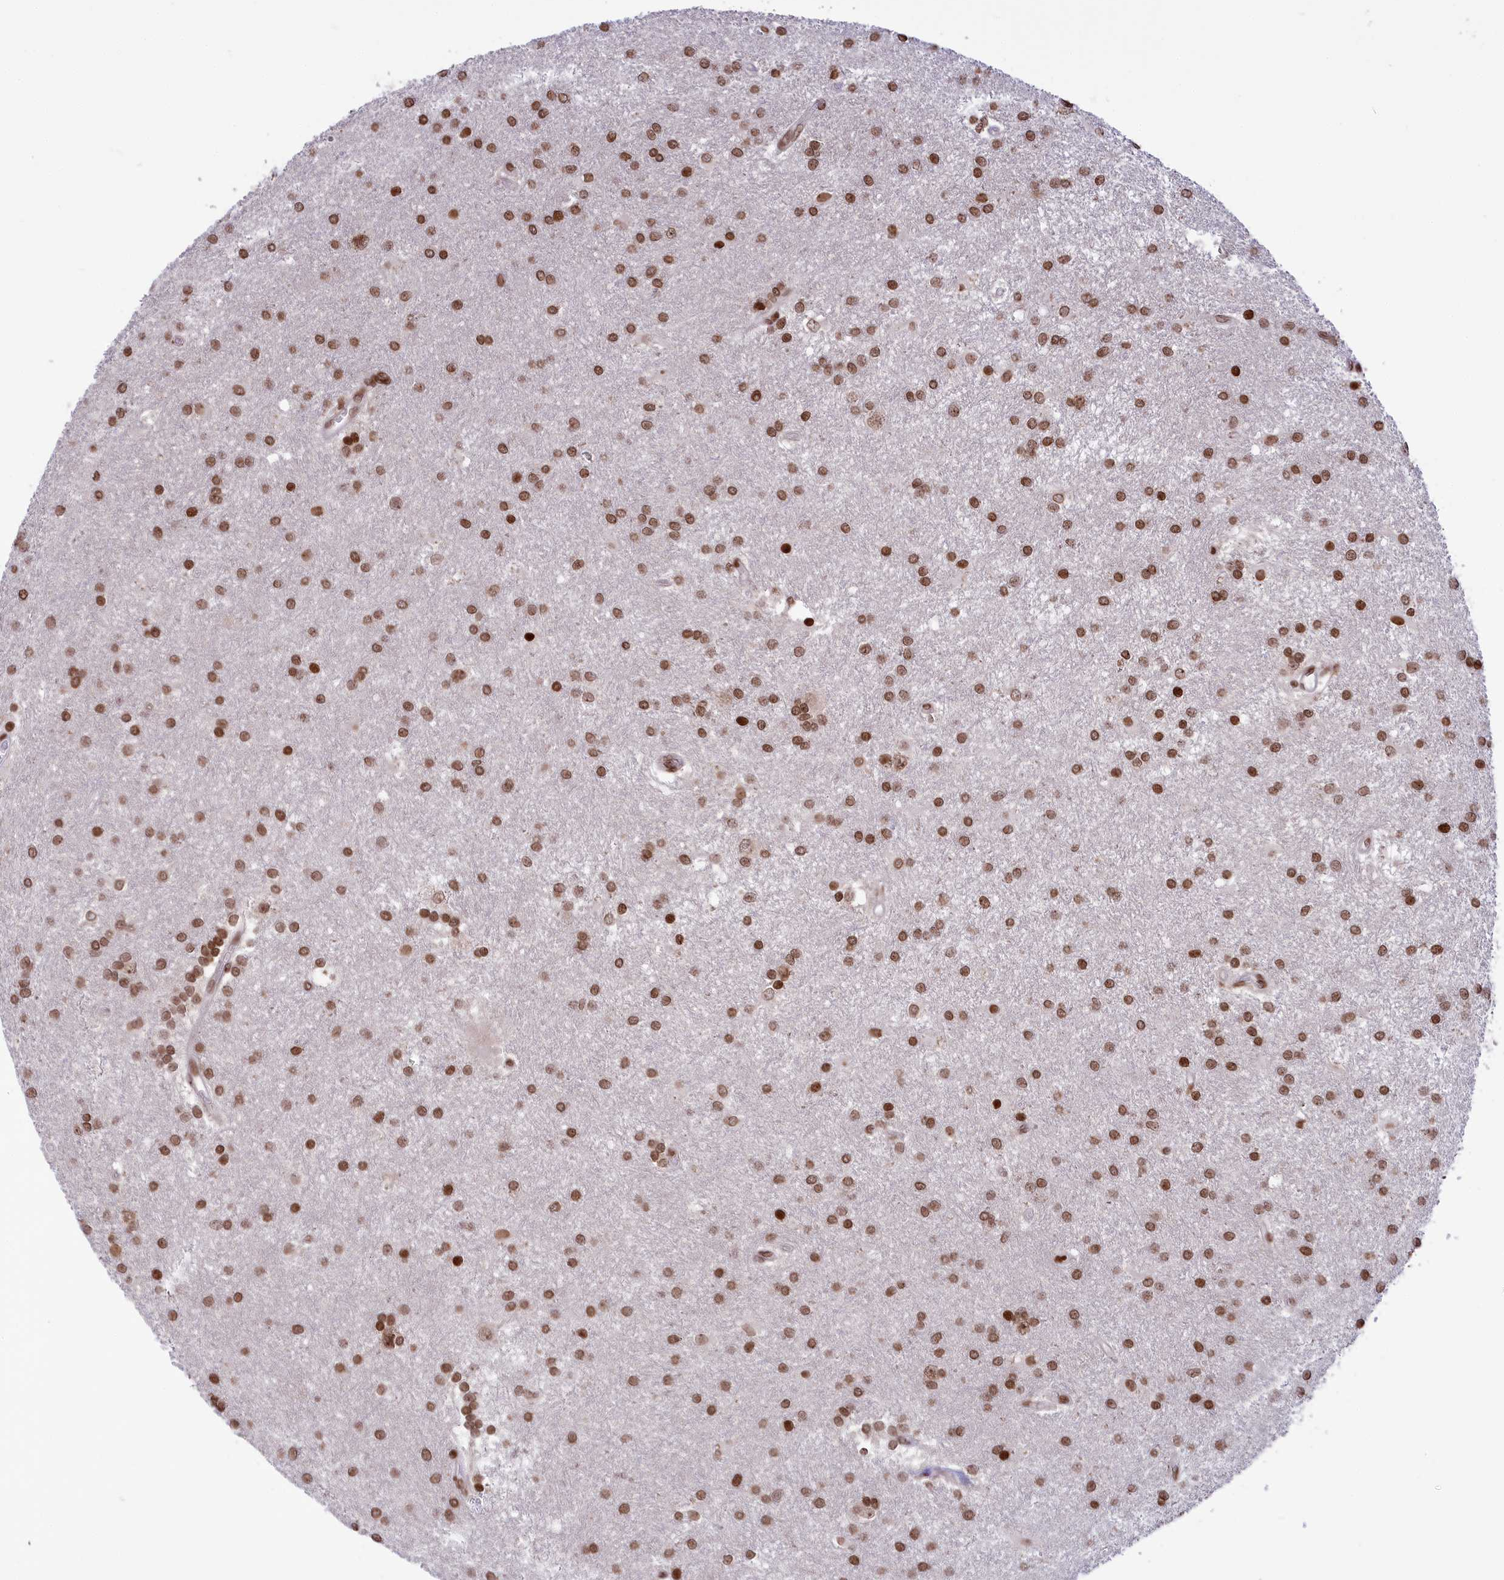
{"staining": {"intensity": "moderate", "quantity": ">75%", "location": "nuclear"}, "tissue": "glioma", "cell_type": "Tumor cells", "image_type": "cancer", "snomed": [{"axis": "morphology", "description": "Glioma, malignant, Low grade"}, {"axis": "topography", "description": "Brain"}], "caption": "An immunohistochemistry histopathology image of neoplastic tissue is shown. Protein staining in brown highlights moderate nuclear positivity in malignant glioma (low-grade) within tumor cells. (brown staining indicates protein expression, while blue staining denotes nuclei).", "gene": "TET2", "patient": {"sex": "male", "age": 66}}